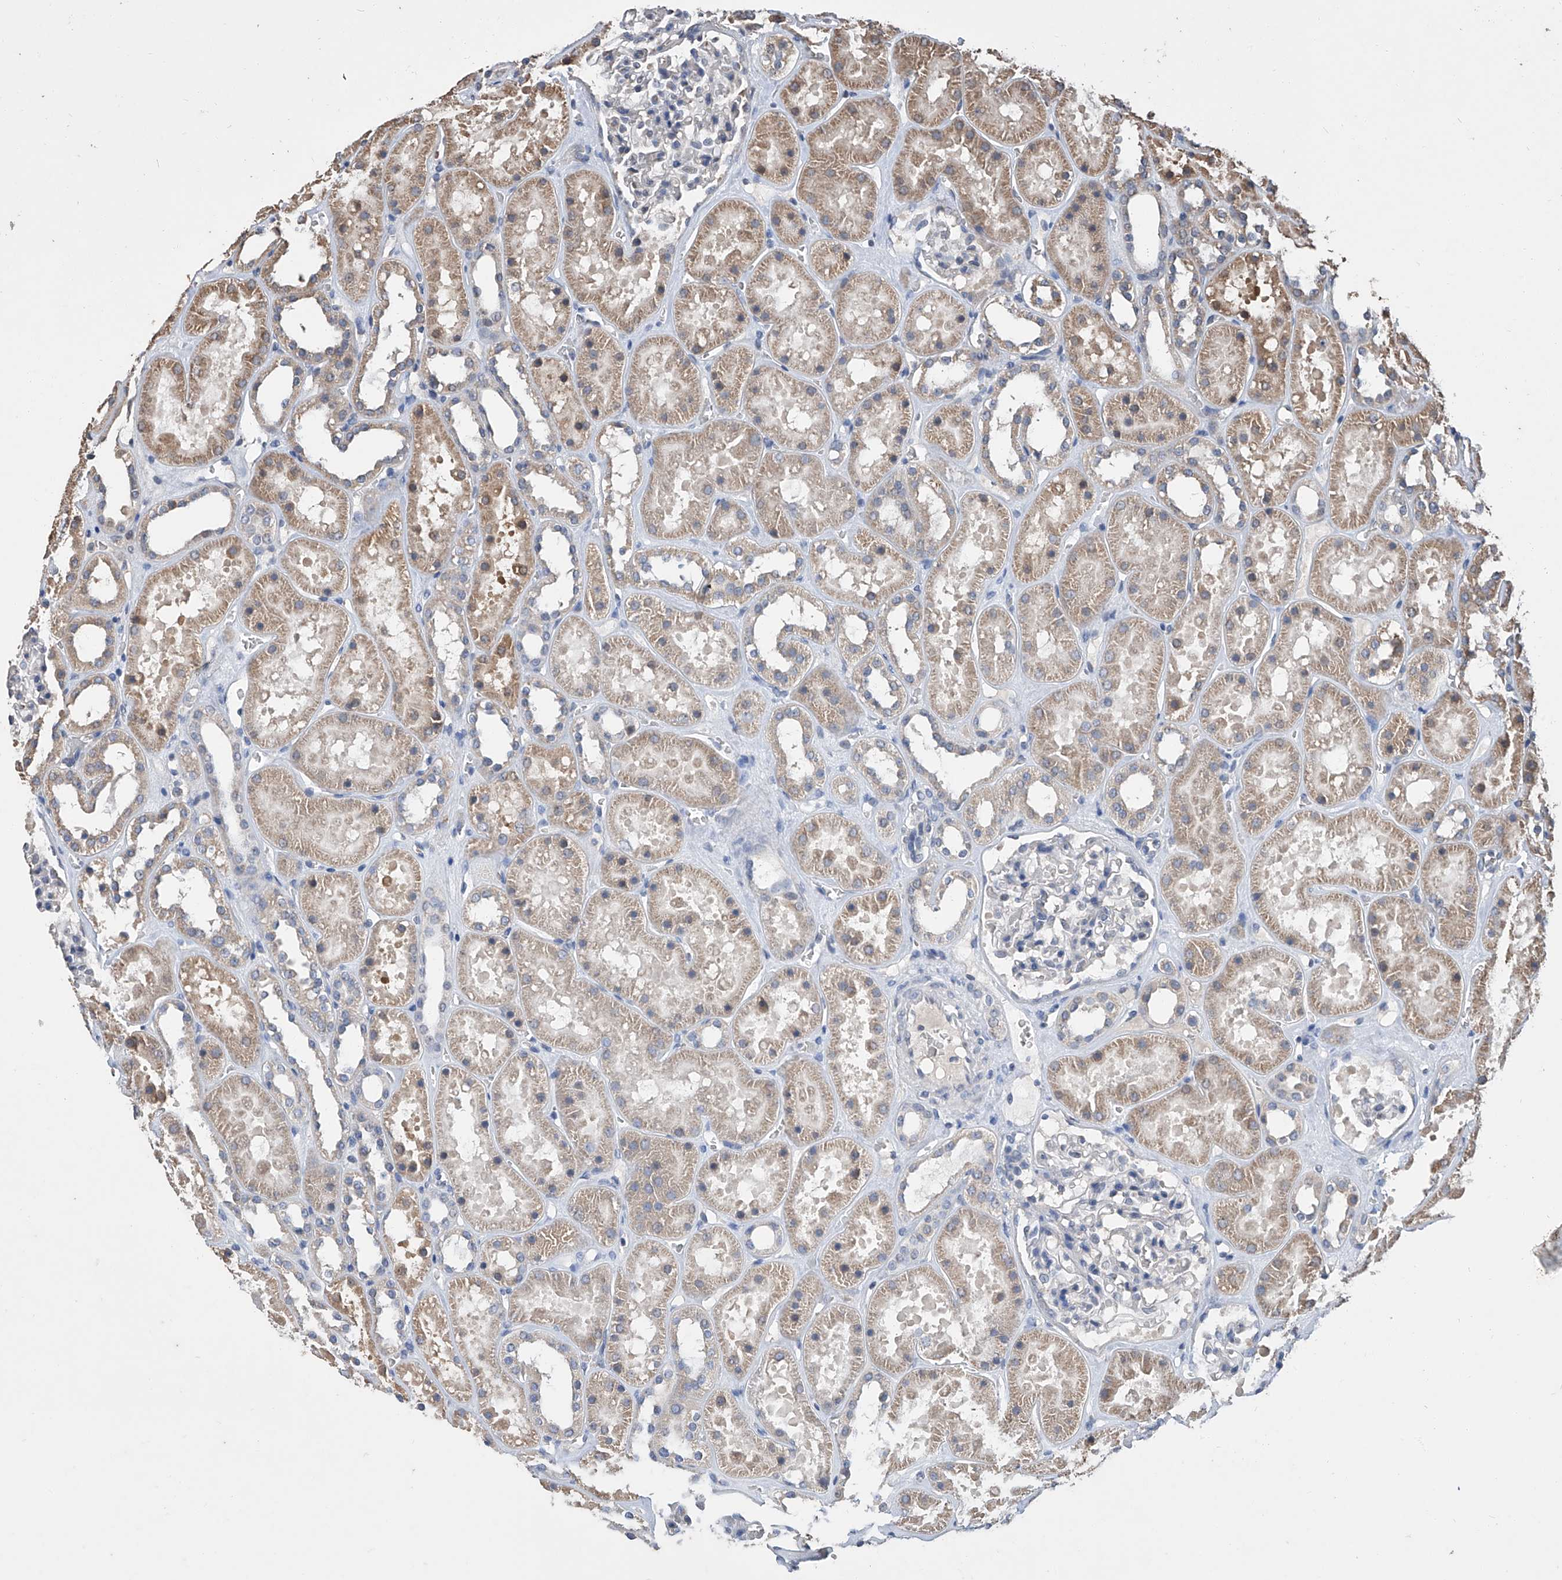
{"staining": {"intensity": "negative", "quantity": "none", "location": "none"}, "tissue": "kidney", "cell_type": "Cells in glomeruli", "image_type": "normal", "snomed": [{"axis": "morphology", "description": "Normal tissue, NOS"}, {"axis": "topography", "description": "Kidney"}], "caption": "A photomicrograph of kidney stained for a protein shows no brown staining in cells in glomeruli. (Brightfield microscopy of DAB (3,3'-diaminobenzidine) immunohistochemistry at high magnification).", "gene": "GPT", "patient": {"sex": "female", "age": 41}}